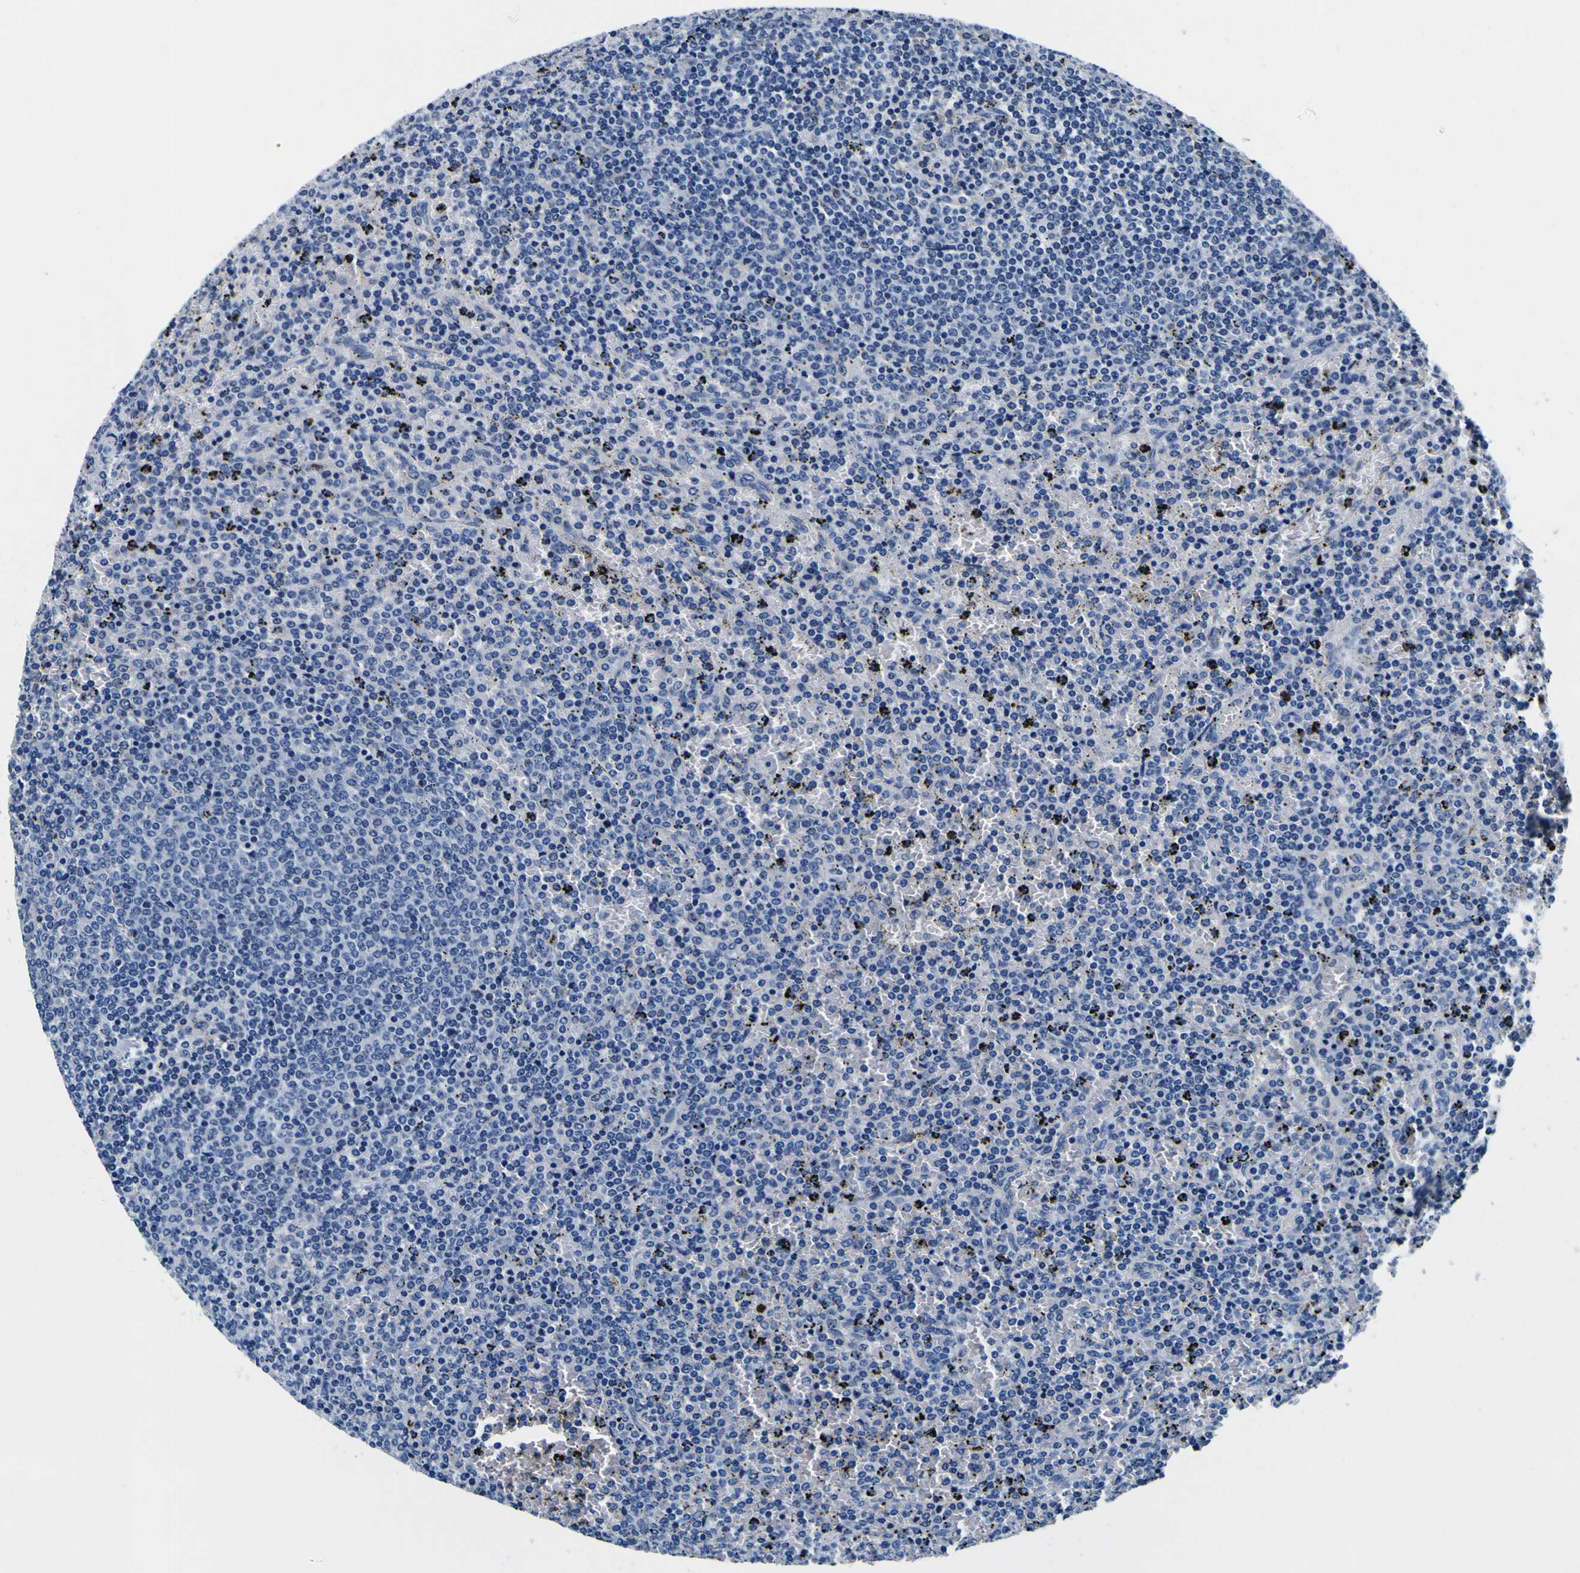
{"staining": {"intensity": "negative", "quantity": "none", "location": "none"}, "tissue": "lymphoma", "cell_type": "Tumor cells", "image_type": "cancer", "snomed": [{"axis": "morphology", "description": "Malignant lymphoma, non-Hodgkin's type, Low grade"}, {"axis": "topography", "description": "Spleen"}], "caption": "The image displays no staining of tumor cells in lymphoma. (DAB immunohistochemistry, high magnification).", "gene": "TUBA1B", "patient": {"sex": "female", "age": 77}}